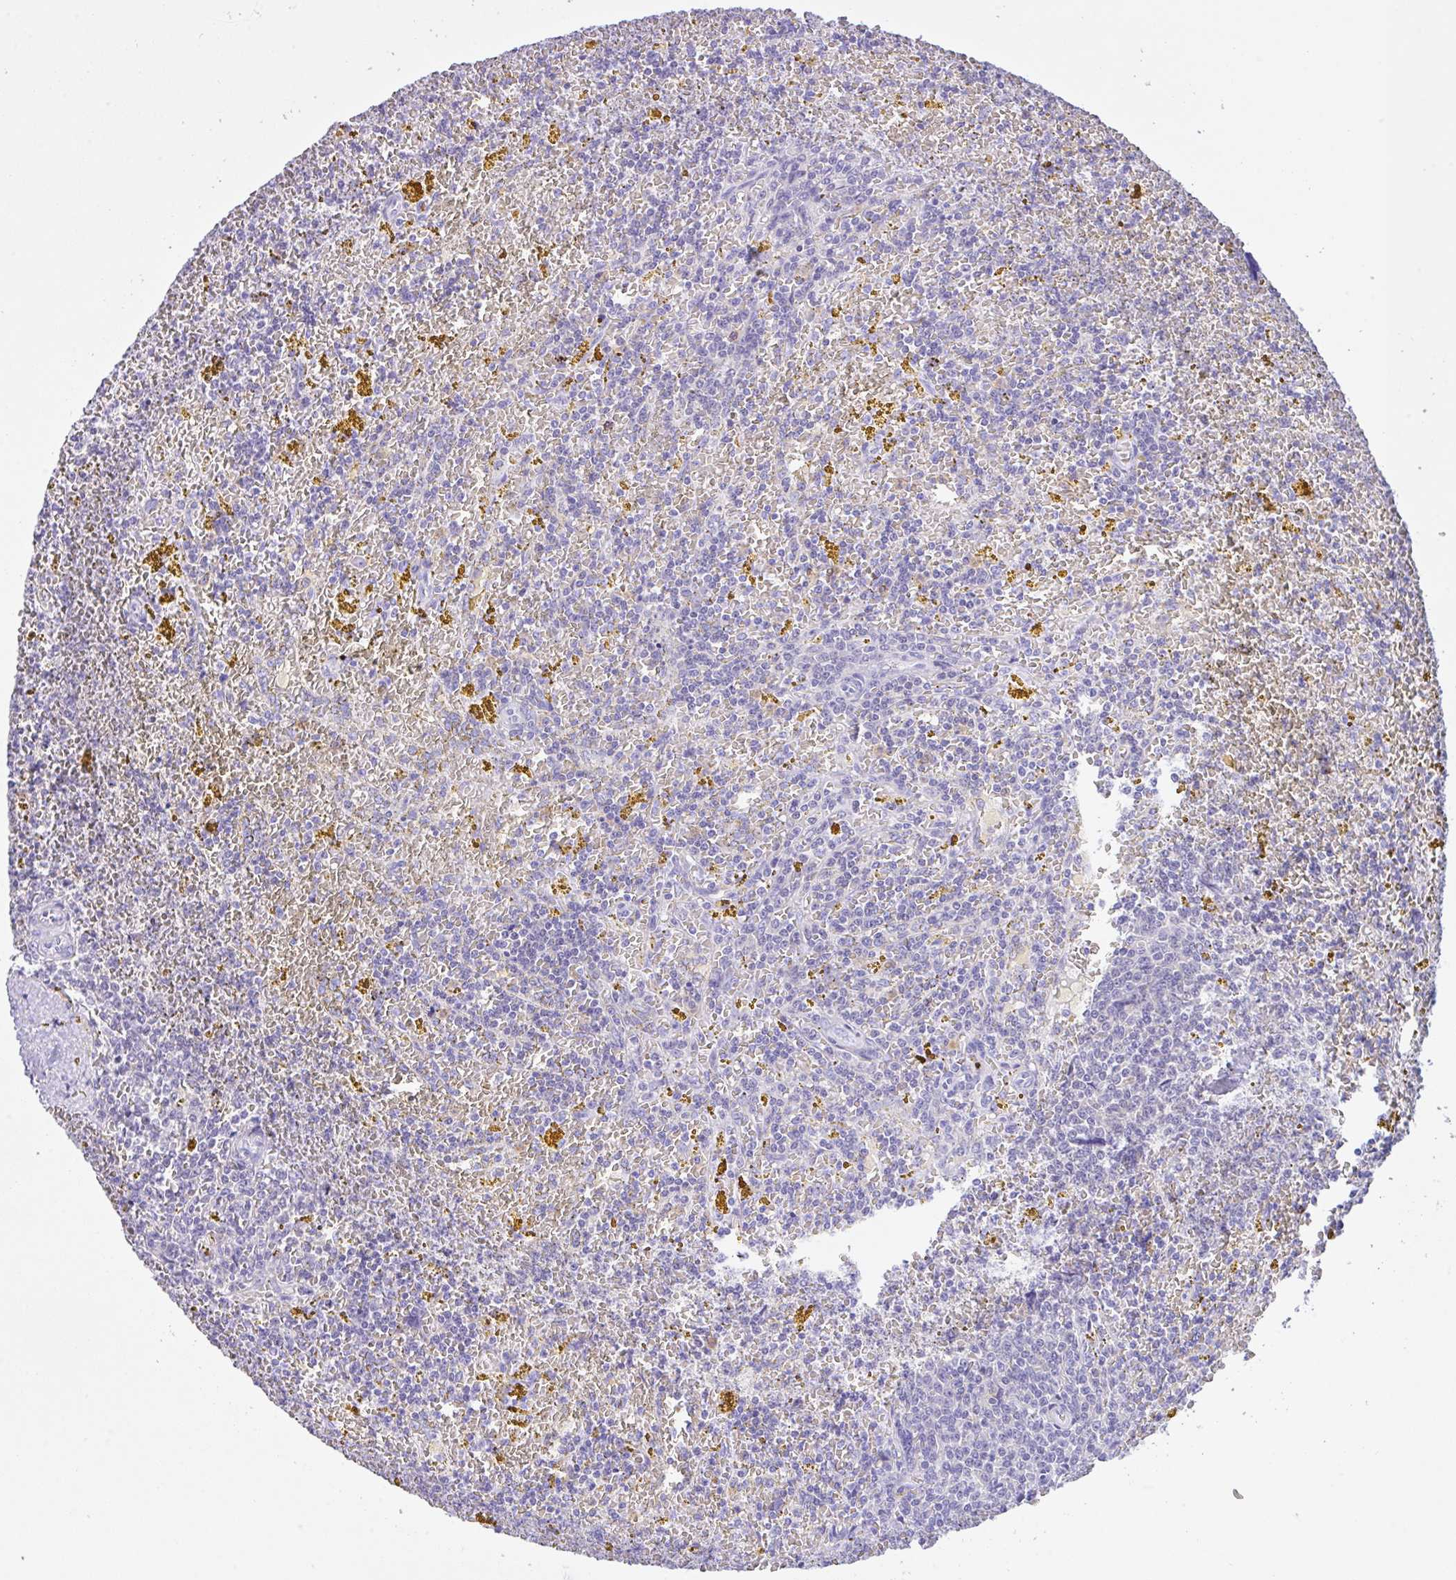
{"staining": {"intensity": "negative", "quantity": "none", "location": "none"}, "tissue": "lymphoma", "cell_type": "Tumor cells", "image_type": "cancer", "snomed": [{"axis": "morphology", "description": "Malignant lymphoma, non-Hodgkin's type, Low grade"}, {"axis": "topography", "description": "Spleen"}, {"axis": "topography", "description": "Lymph node"}], "caption": "This is an IHC image of malignant lymphoma, non-Hodgkin's type (low-grade). There is no expression in tumor cells.", "gene": "NCF1", "patient": {"sex": "female", "age": 66}}